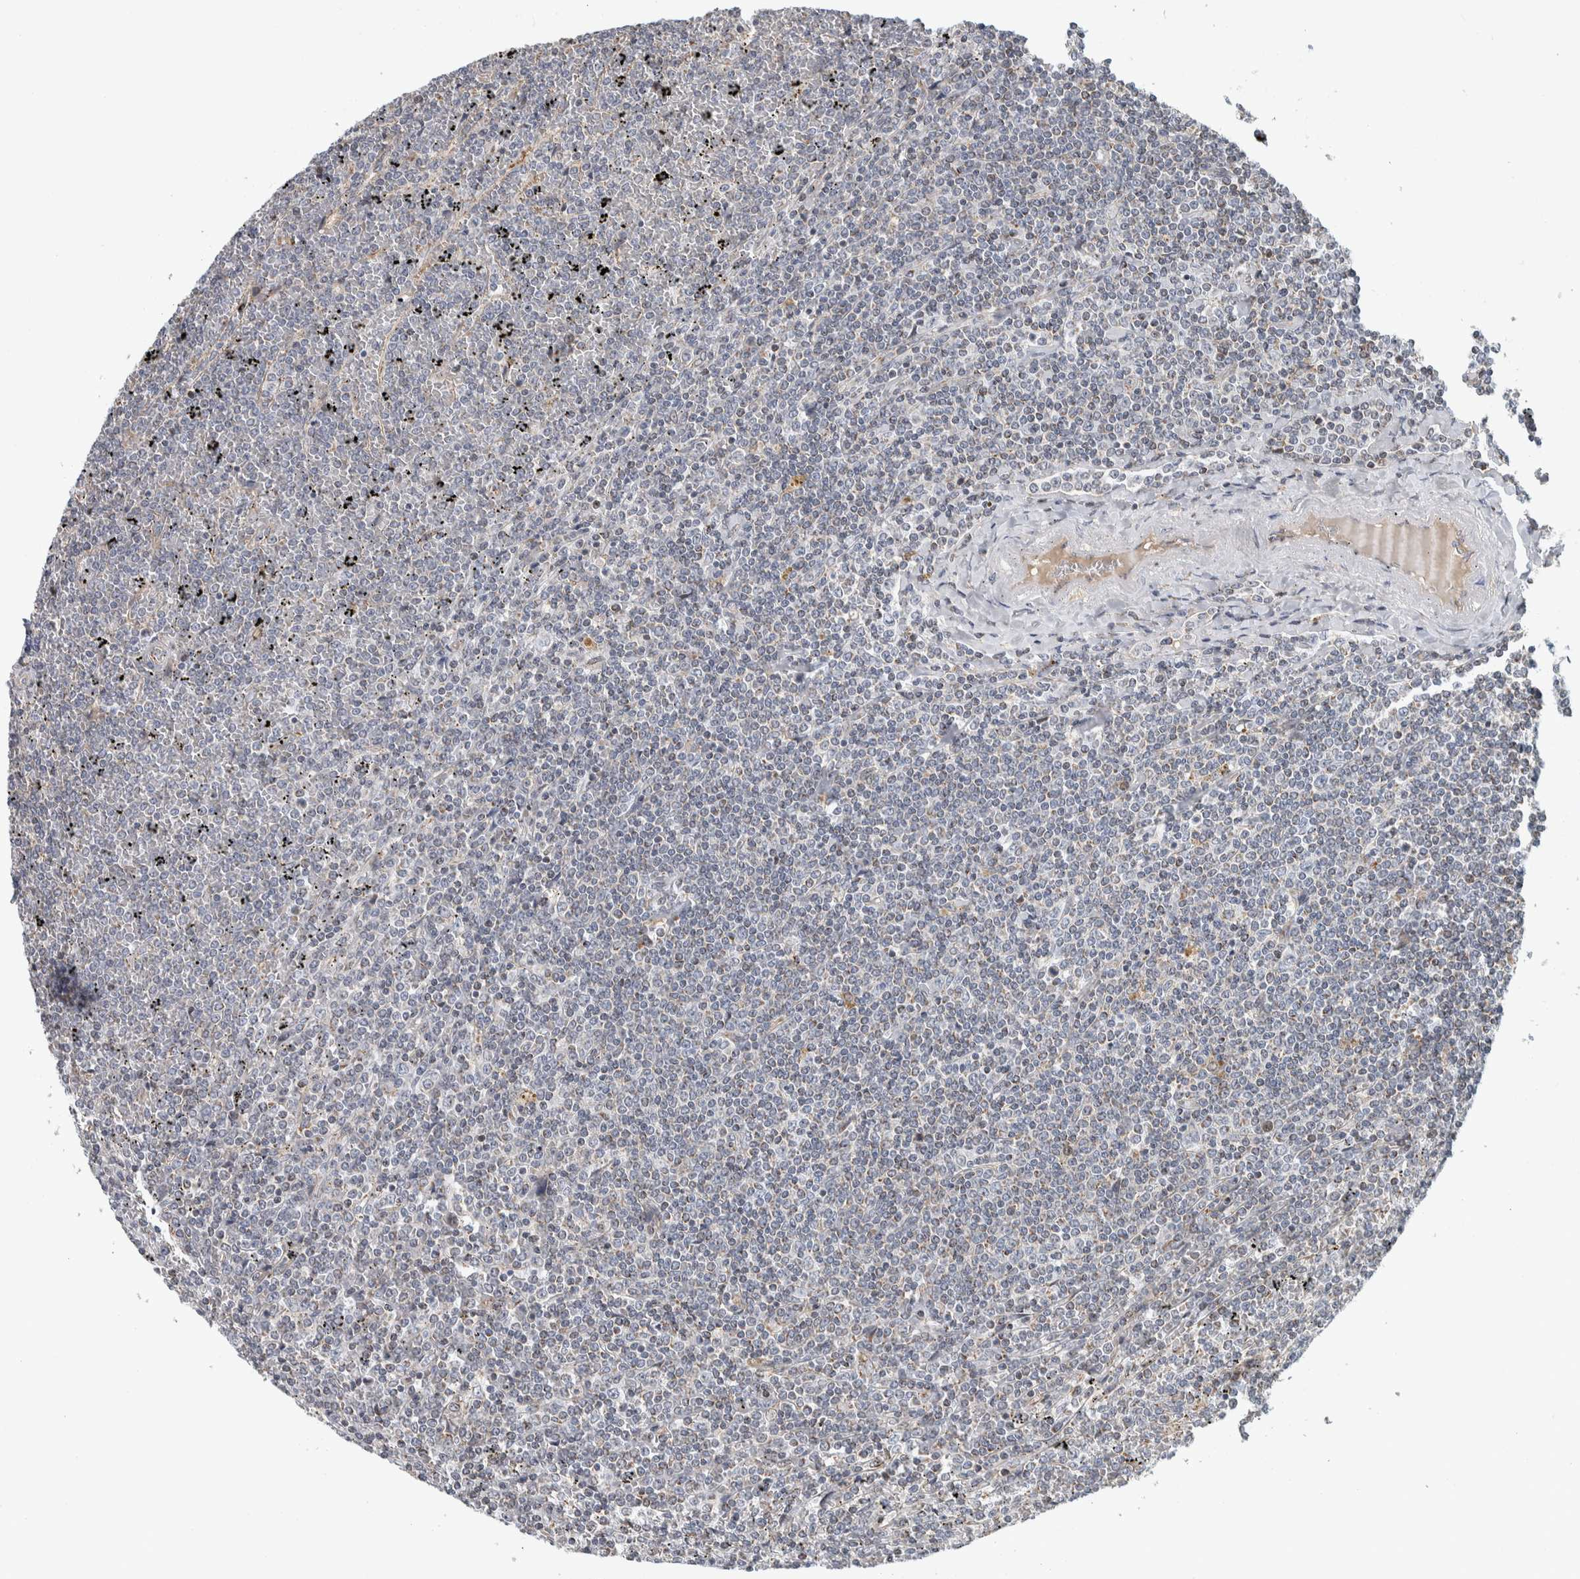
{"staining": {"intensity": "negative", "quantity": "none", "location": "none"}, "tissue": "lymphoma", "cell_type": "Tumor cells", "image_type": "cancer", "snomed": [{"axis": "morphology", "description": "Malignant lymphoma, non-Hodgkin's type, Low grade"}, {"axis": "topography", "description": "Spleen"}], "caption": "Malignant lymphoma, non-Hodgkin's type (low-grade) was stained to show a protein in brown. There is no significant expression in tumor cells. Brightfield microscopy of immunohistochemistry (IHC) stained with DAB (brown) and hematoxylin (blue), captured at high magnification.", "gene": "AFP", "patient": {"sex": "female", "age": 19}}